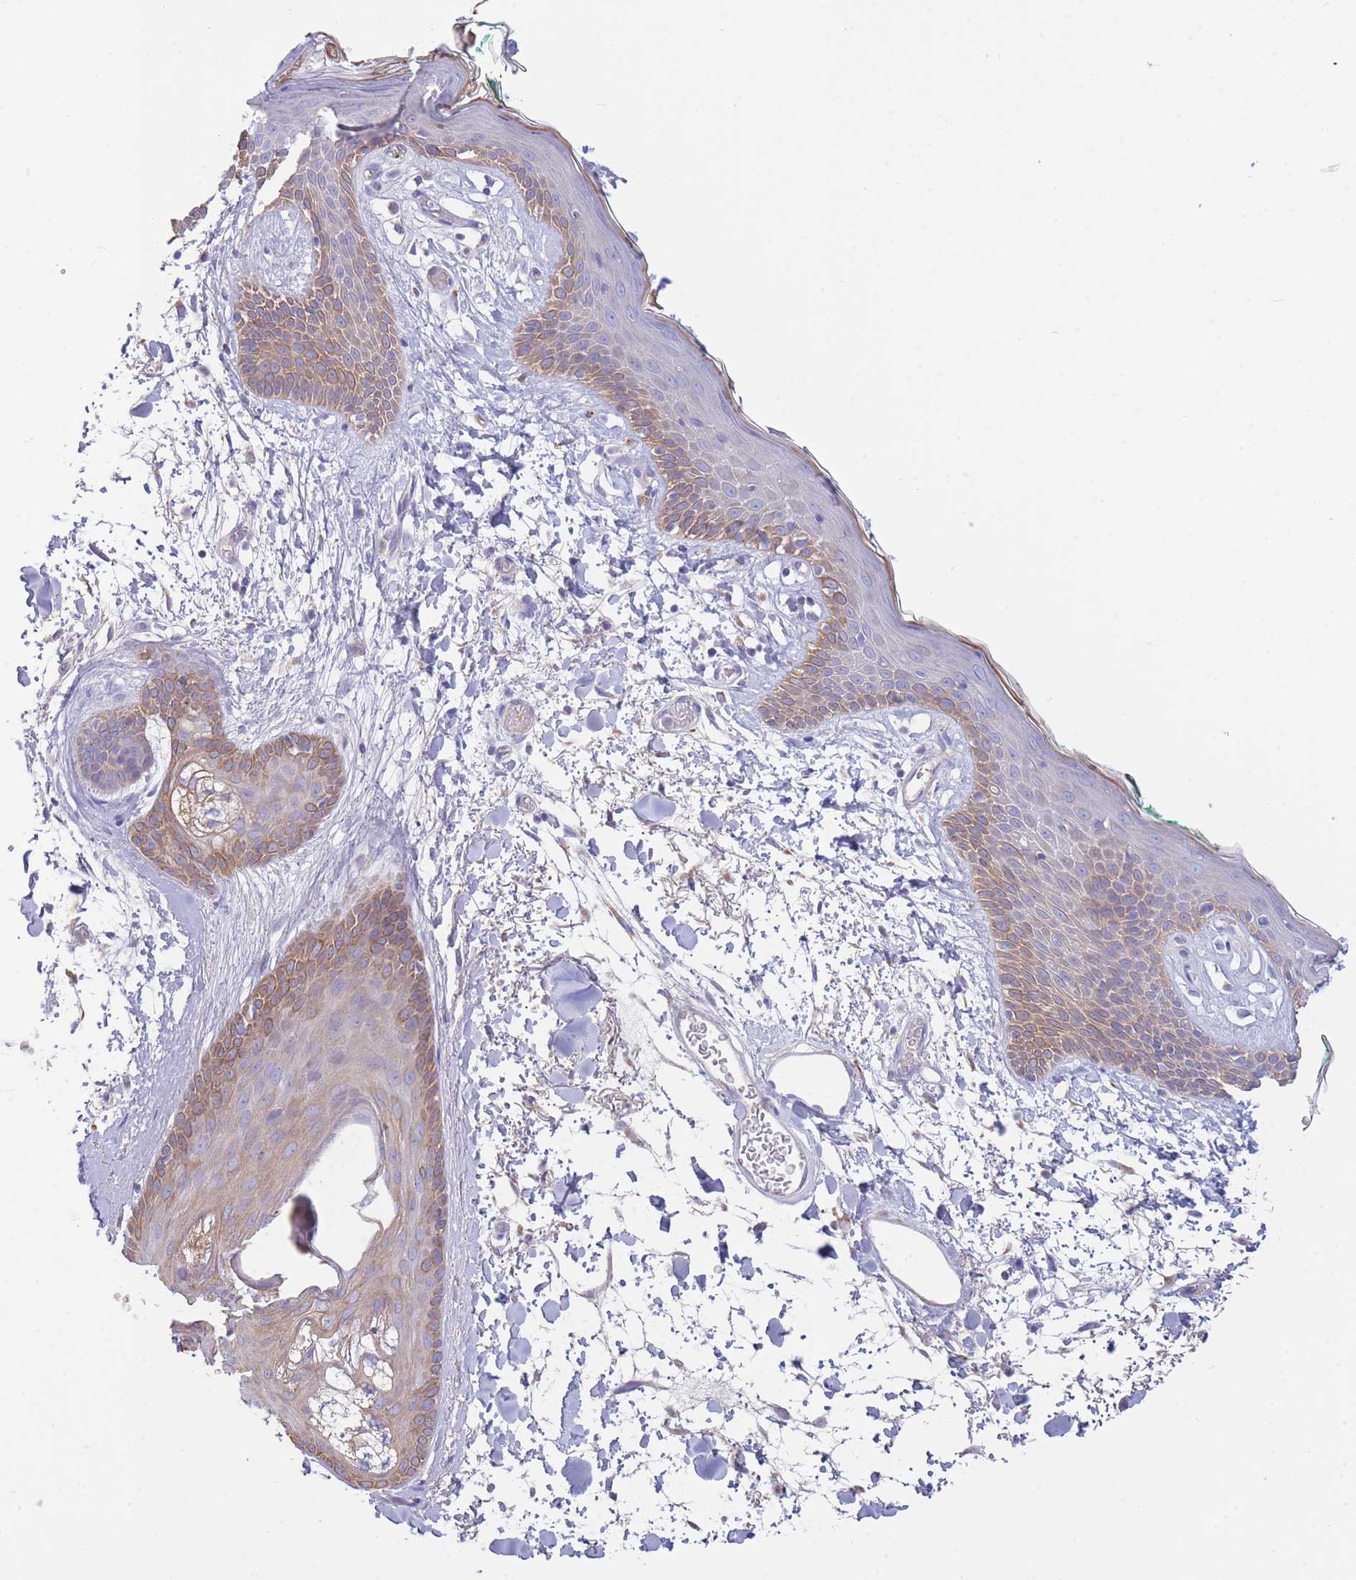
{"staining": {"intensity": "negative", "quantity": "none", "location": "none"}, "tissue": "skin", "cell_type": "Fibroblasts", "image_type": "normal", "snomed": [{"axis": "morphology", "description": "Normal tissue, NOS"}, {"axis": "topography", "description": "Skin"}], "caption": "Immunohistochemistry (IHC) of normal skin displays no positivity in fibroblasts.", "gene": "NANP", "patient": {"sex": "male", "age": 79}}